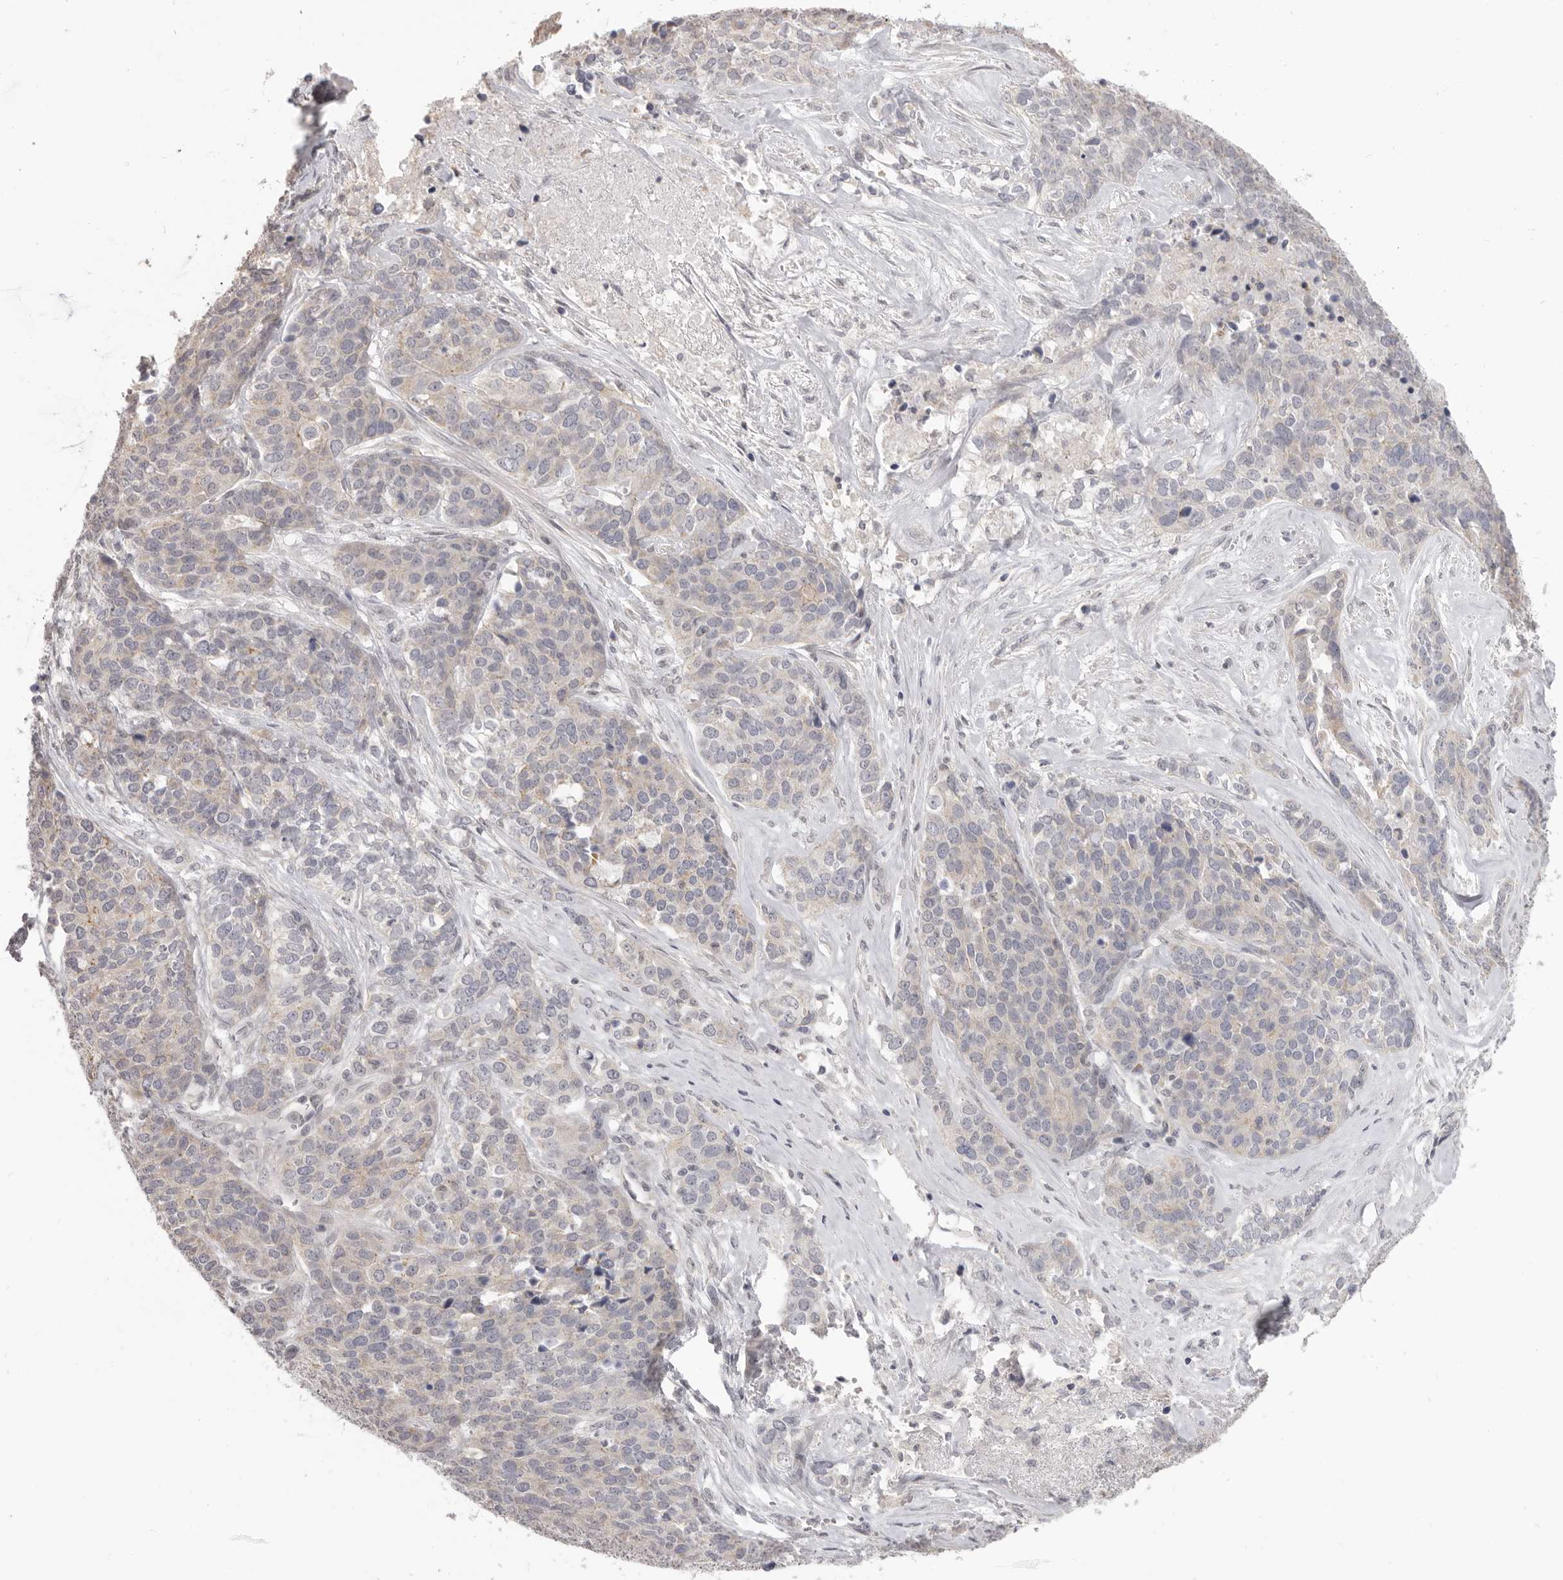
{"staining": {"intensity": "negative", "quantity": "none", "location": "none"}, "tissue": "ovarian cancer", "cell_type": "Tumor cells", "image_type": "cancer", "snomed": [{"axis": "morphology", "description": "Cystadenocarcinoma, serous, NOS"}, {"axis": "topography", "description": "Ovary"}], "caption": "Immunohistochemistry (IHC) photomicrograph of human ovarian cancer (serous cystadenocarcinoma) stained for a protein (brown), which demonstrates no staining in tumor cells.", "gene": "XIRP1", "patient": {"sex": "female", "age": 44}}